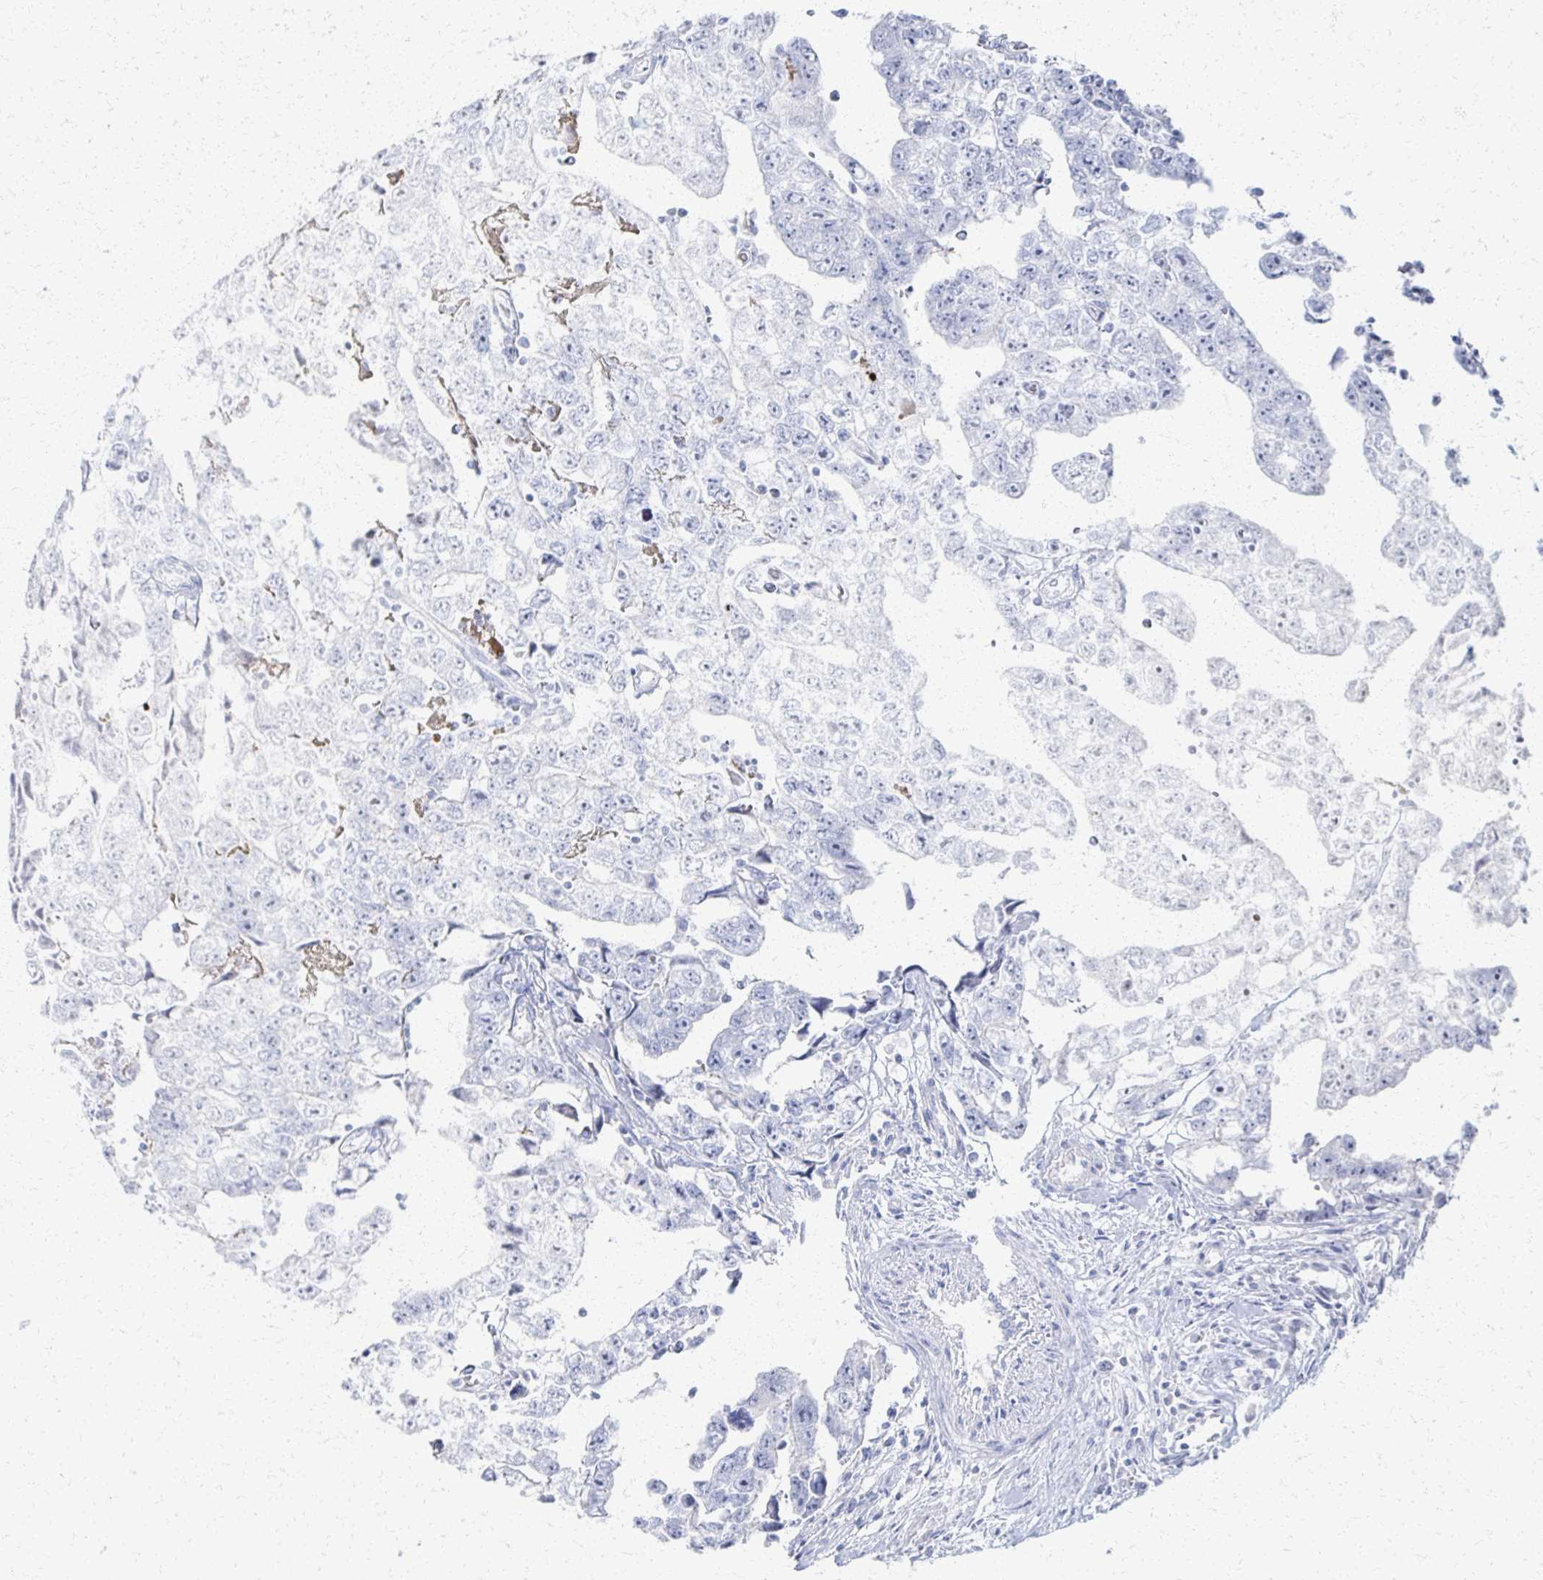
{"staining": {"intensity": "negative", "quantity": "none", "location": "none"}, "tissue": "testis cancer", "cell_type": "Tumor cells", "image_type": "cancer", "snomed": [{"axis": "morphology", "description": "Carcinoma, Embryonal, NOS"}, {"axis": "topography", "description": "Testis"}], "caption": "An immunohistochemistry (IHC) photomicrograph of testis cancer is shown. There is no staining in tumor cells of testis cancer. (Immunohistochemistry, brightfield microscopy, high magnification).", "gene": "PRR20A", "patient": {"sex": "male", "age": 22}}